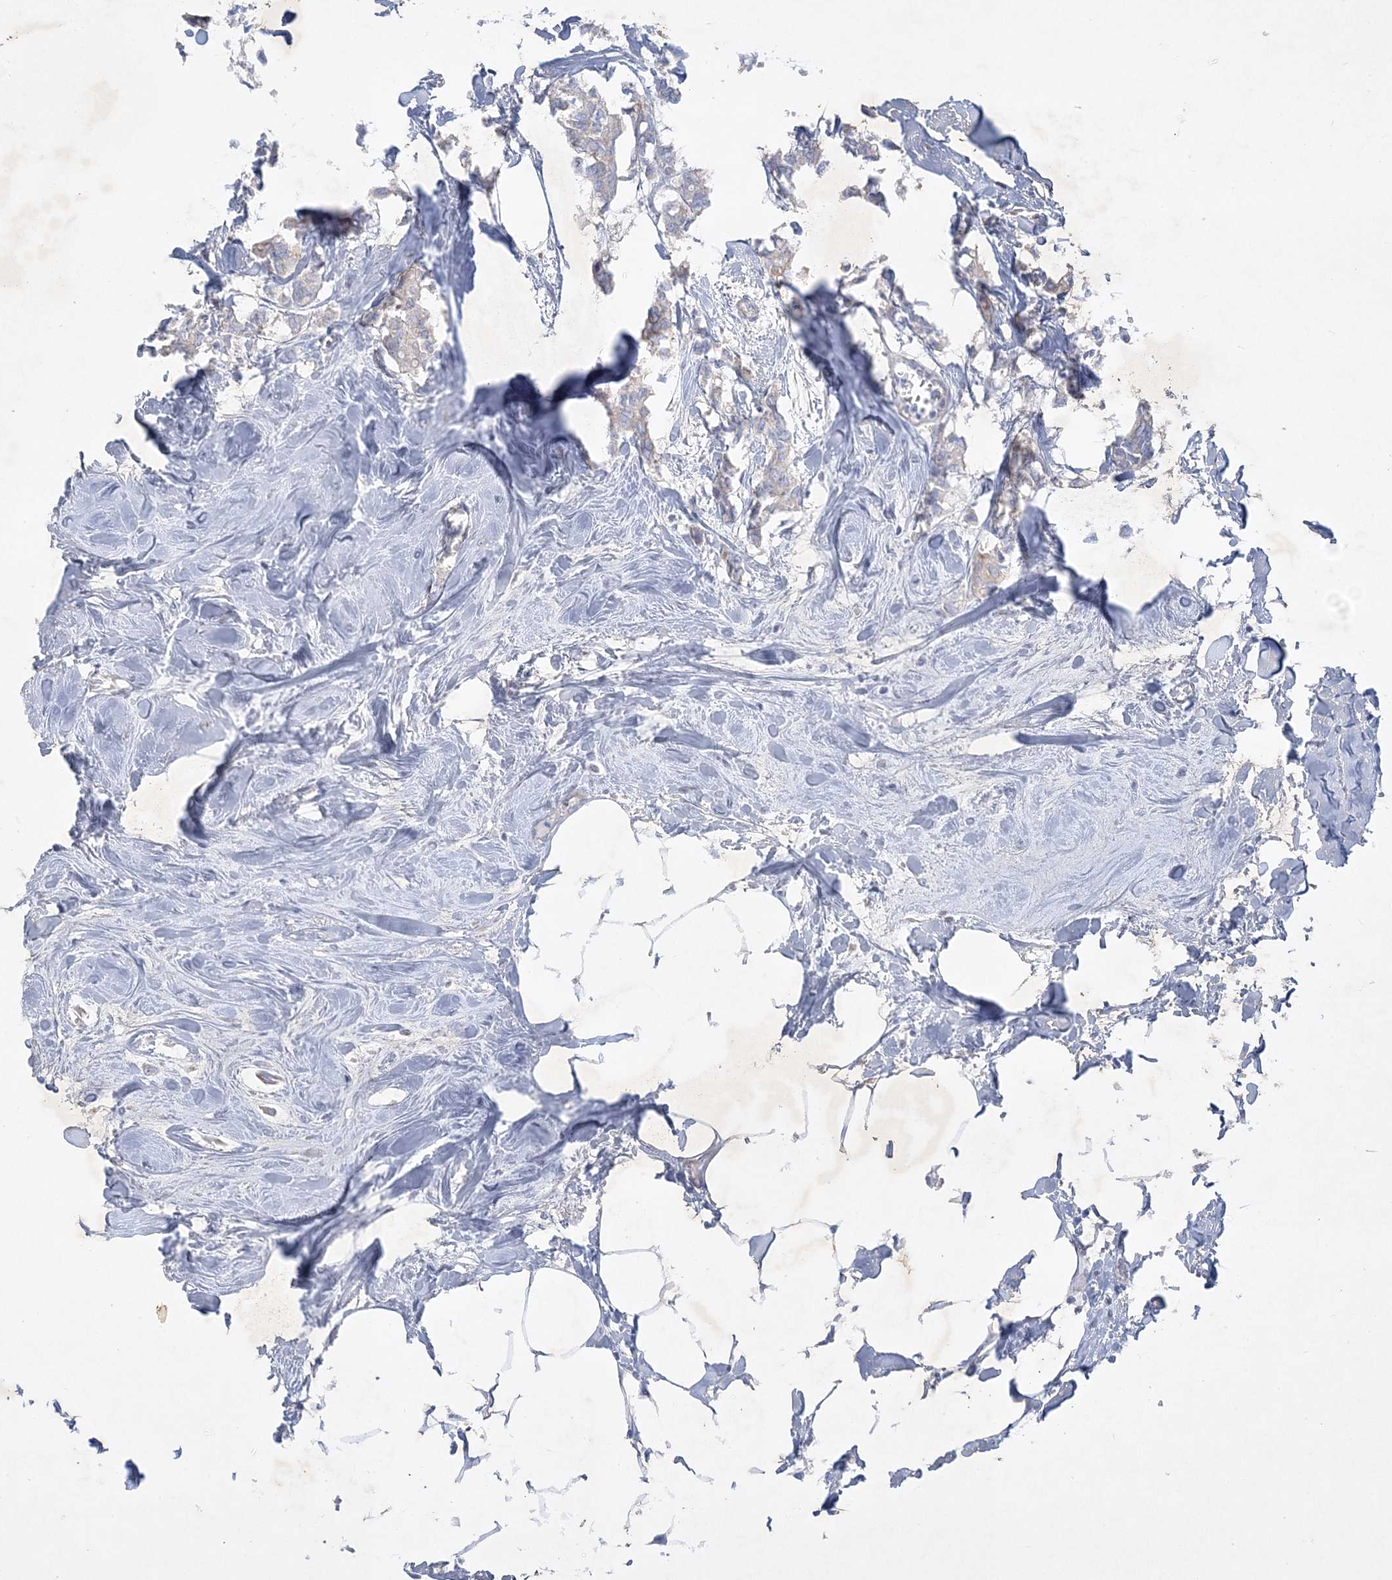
{"staining": {"intensity": "negative", "quantity": "none", "location": "none"}, "tissue": "breast cancer", "cell_type": "Tumor cells", "image_type": "cancer", "snomed": [{"axis": "morphology", "description": "Duct carcinoma"}, {"axis": "topography", "description": "Breast"}], "caption": "Immunohistochemistry (IHC) micrograph of neoplastic tissue: human breast cancer (intraductal carcinoma) stained with DAB (3,3'-diaminobenzidine) reveals no significant protein positivity in tumor cells.", "gene": "FARSB", "patient": {"sex": "female", "age": 84}}